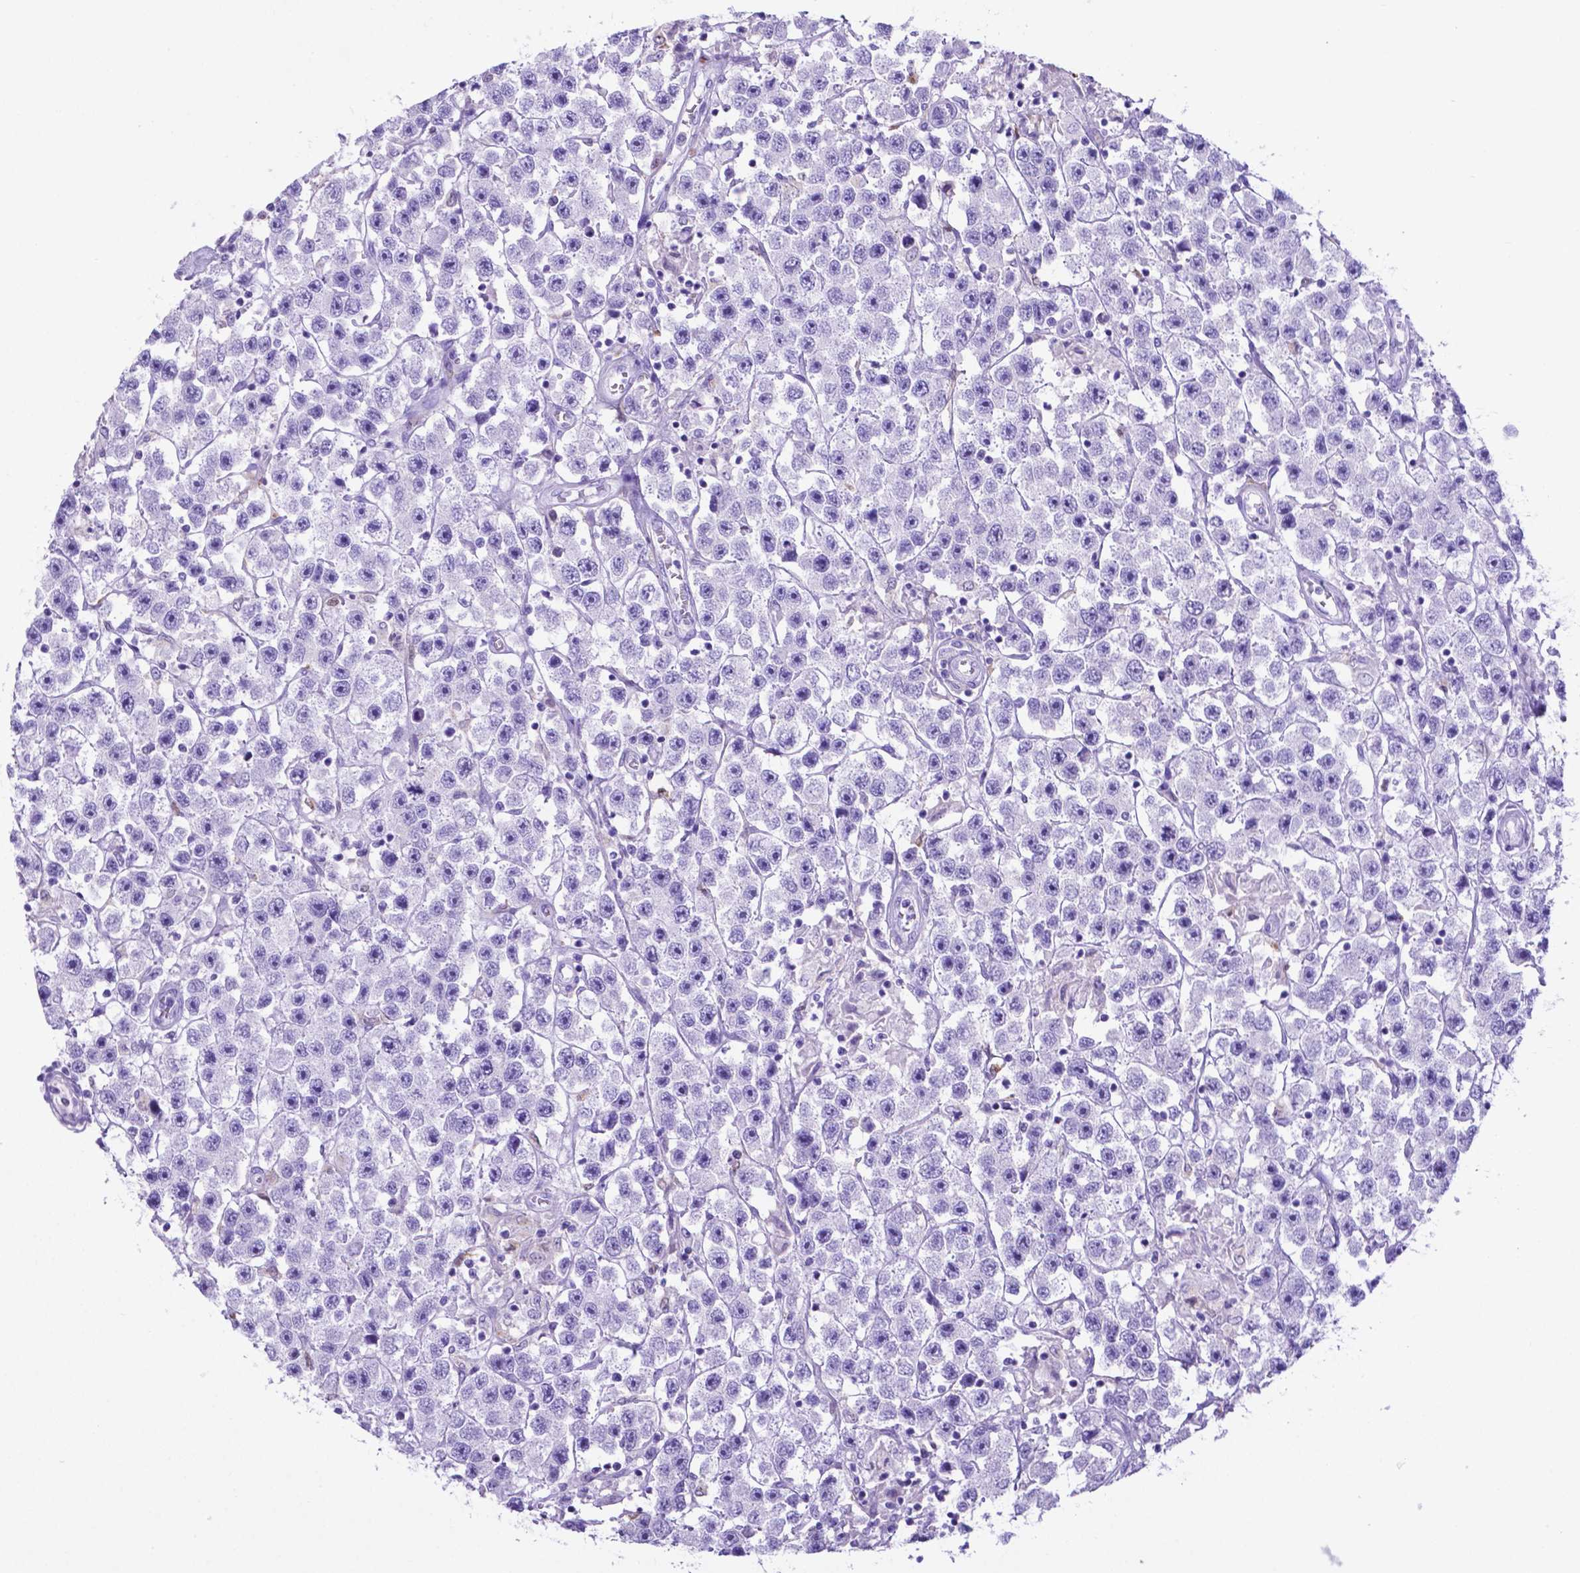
{"staining": {"intensity": "negative", "quantity": "none", "location": "none"}, "tissue": "testis cancer", "cell_type": "Tumor cells", "image_type": "cancer", "snomed": [{"axis": "morphology", "description": "Seminoma, NOS"}, {"axis": "topography", "description": "Testis"}], "caption": "This image is of testis cancer (seminoma) stained with immunohistochemistry (IHC) to label a protein in brown with the nuclei are counter-stained blue. There is no expression in tumor cells.", "gene": "LZTR1", "patient": {"sex": "male", "age": 45}}